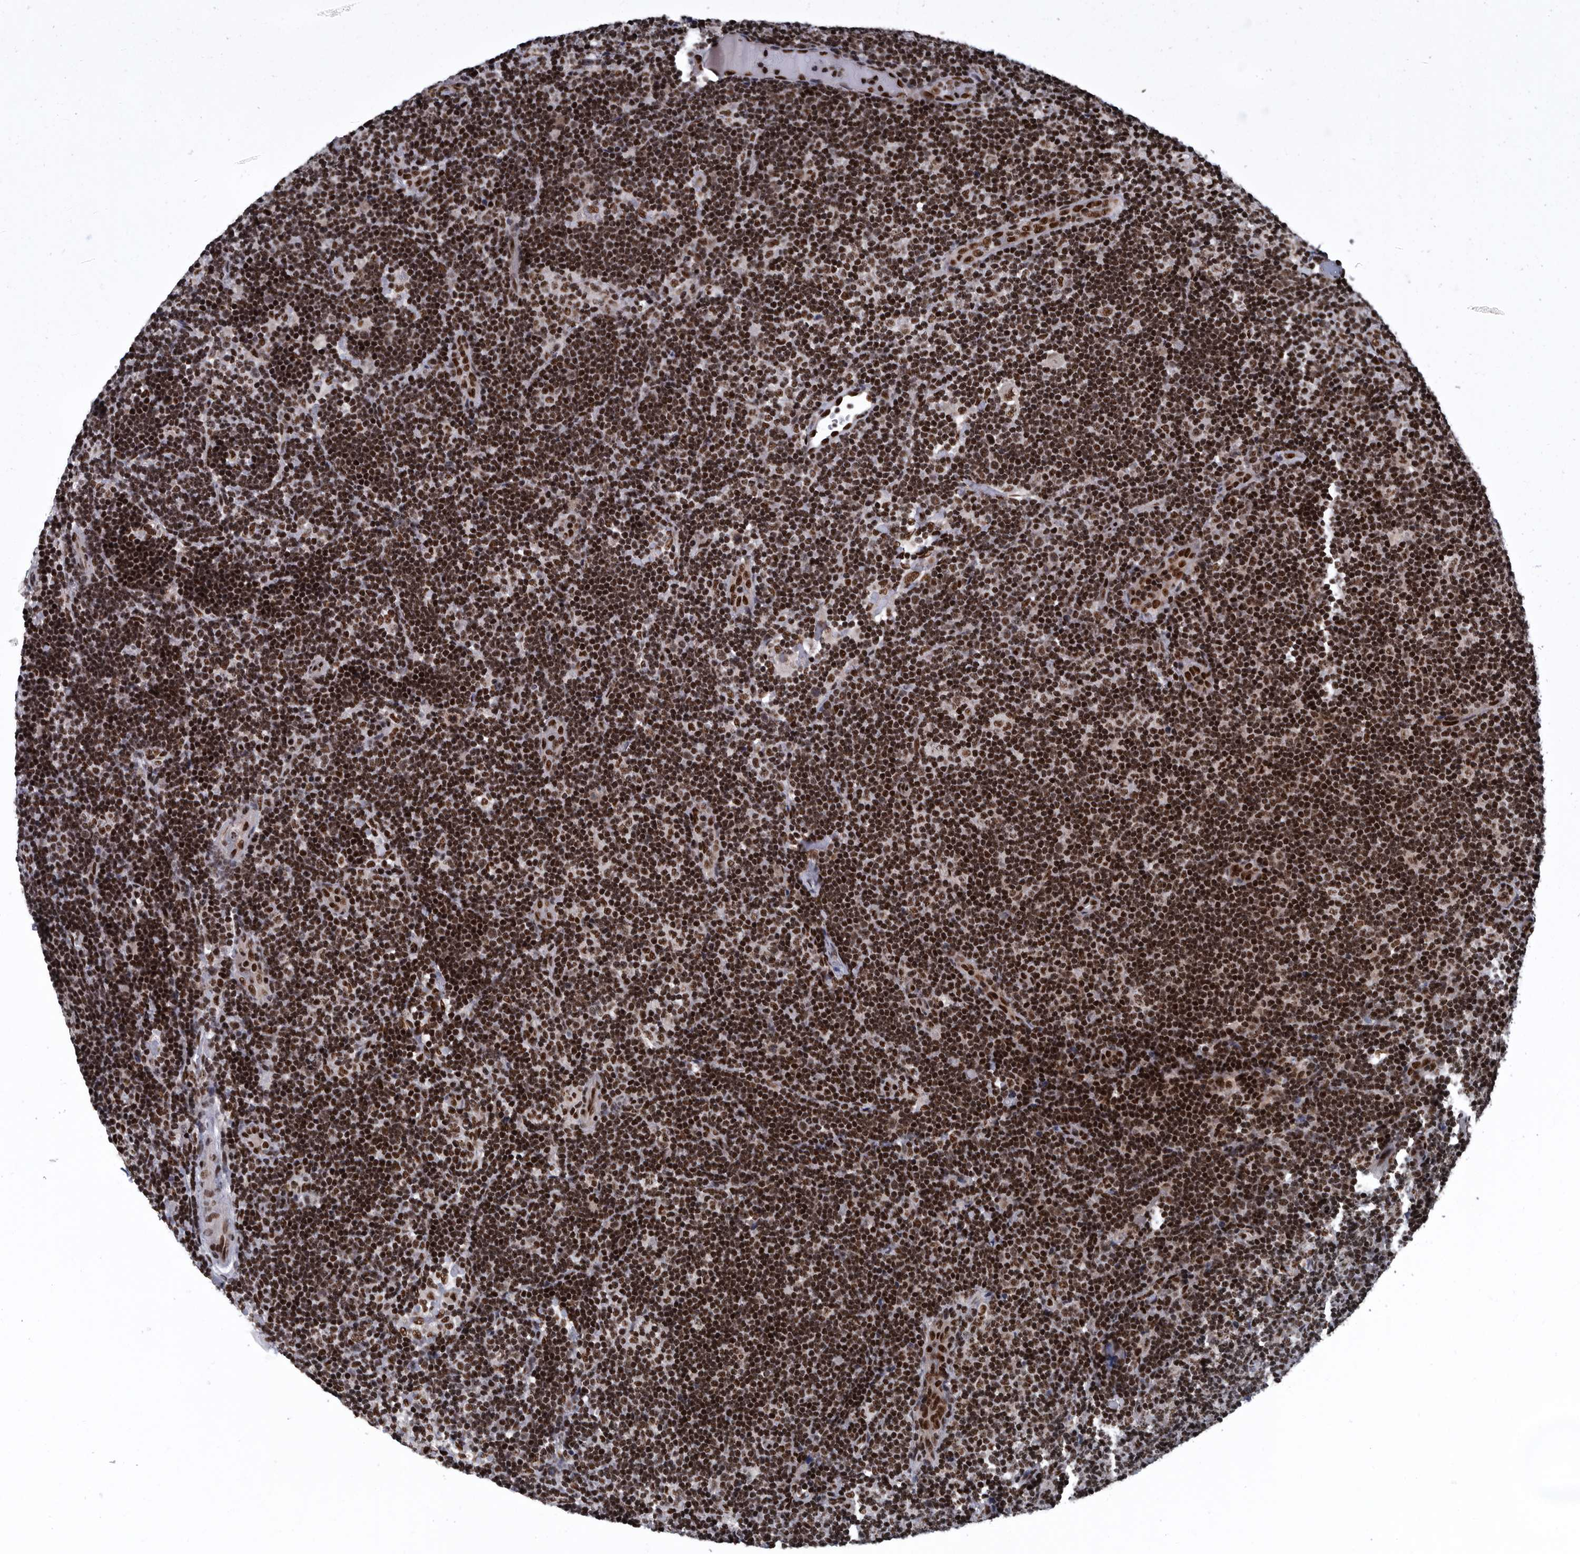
{"staining": {"intensity": "moderate", "quantity": ">75%", "location": "nuclear"}, "tissue": "lymph node", "cell_type": "Germinal center cells", "image_type": "normal", "snomed": [{"axis": "morphology", "description": "Normal tissue, NOS"}, {"axis": "topography", "description": "Lymph node"}], "caption": "Lymph node stained with a brown dye demonstrates moderate nuclear positive positivity in about >75% of germinal center cells.", "gene": "SENP7", "patient": {"sex": "female", "age": 22}}